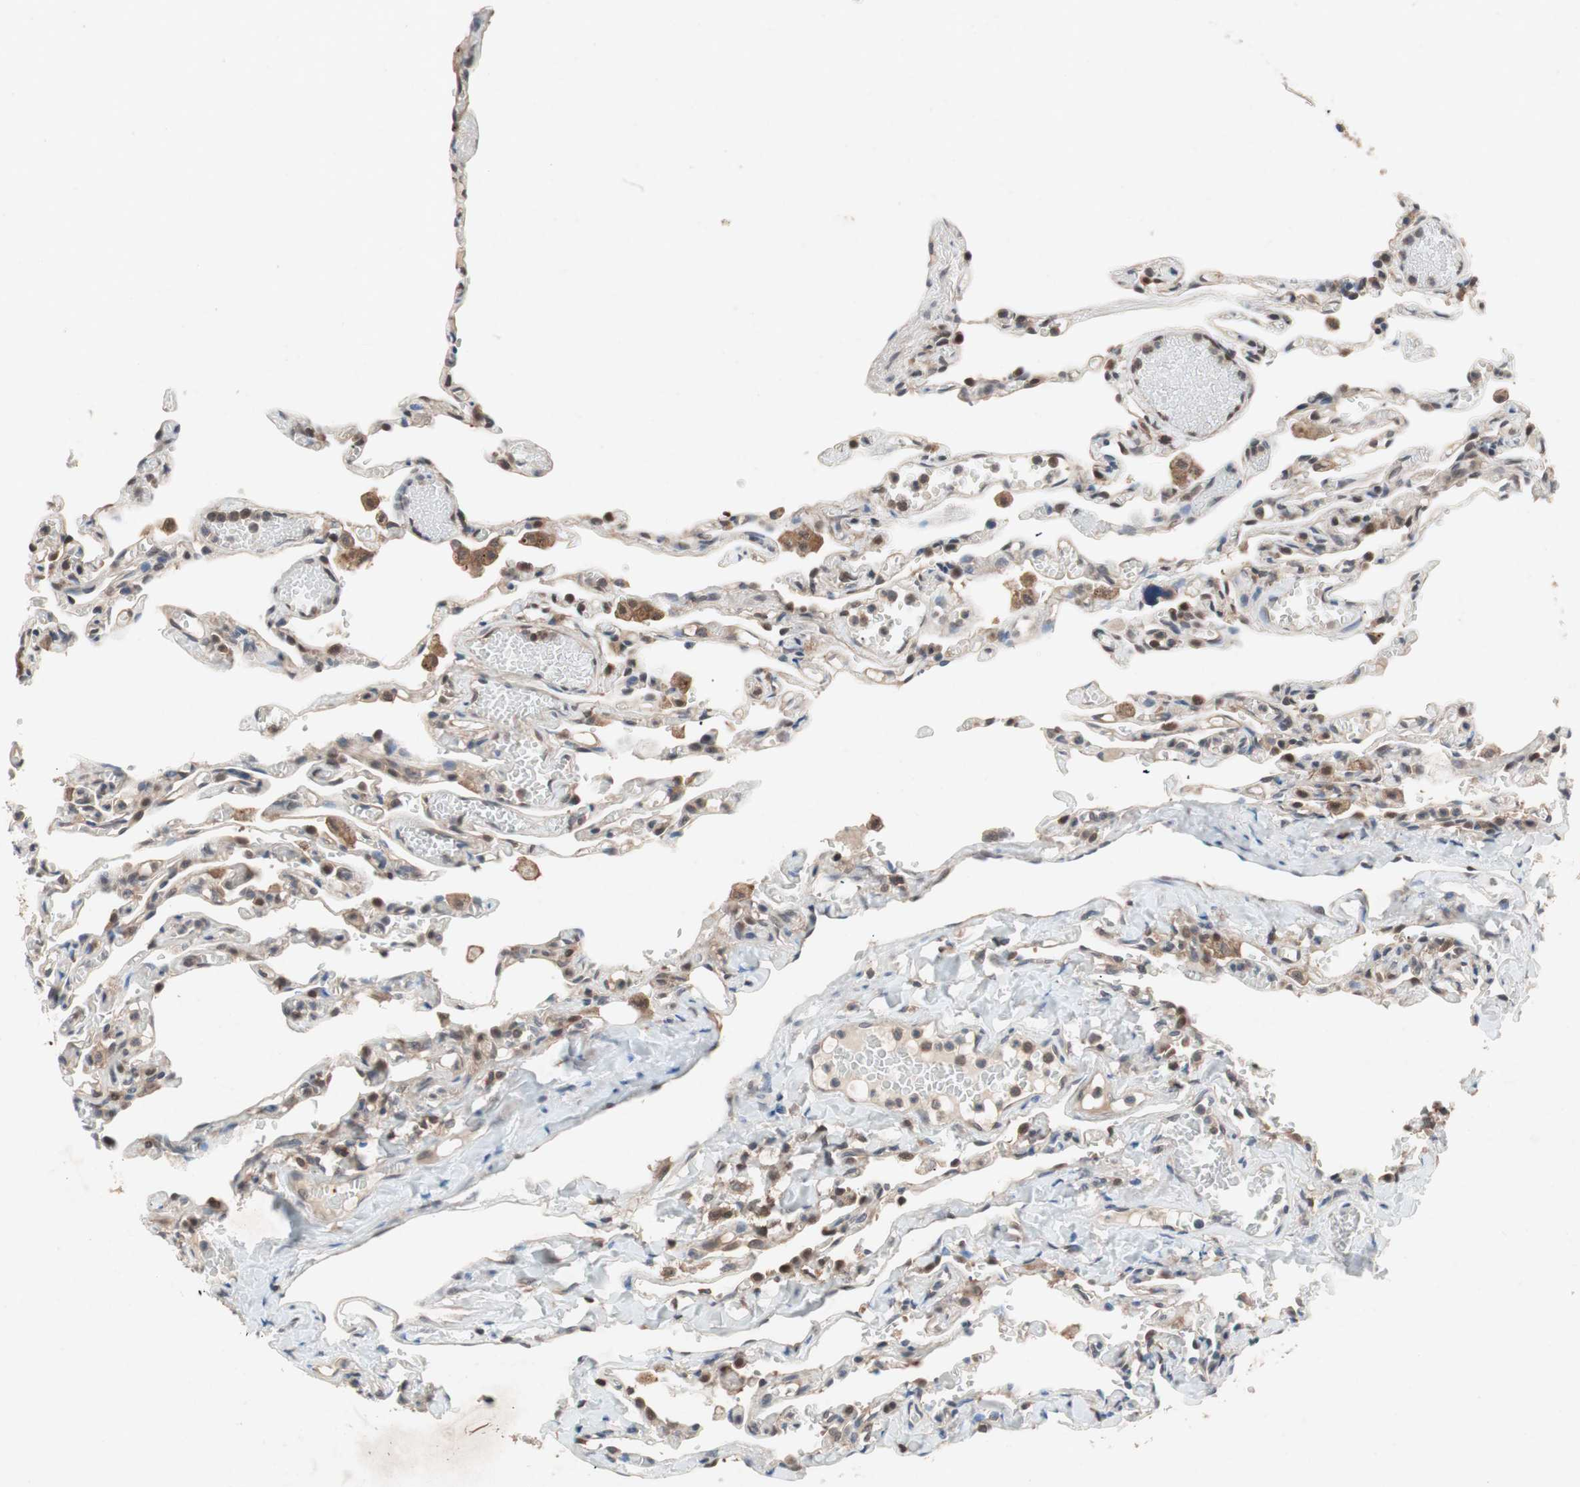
{"staining": {"intensity": "negative", "quantity": "none", "location": "none"}, "tissue": "lung", "cell_type": "Alveolar cells", "image_type": "normal", "snomed": [{"axis": "morphology", "description": "Normal tissue, NOS"}, {"axis": "topography", "description": "Lung"}], "caption": "This is a histopathology image of immunohistochemistry (IHC) staining of normal lung, which shows no staining in alveolar cells. (DAB immunohistochemistry (IHC) visualized using brightfield microscopy, high magnification).", "gene": "GALT", "patient": {"sex": "male", "age": 21}}